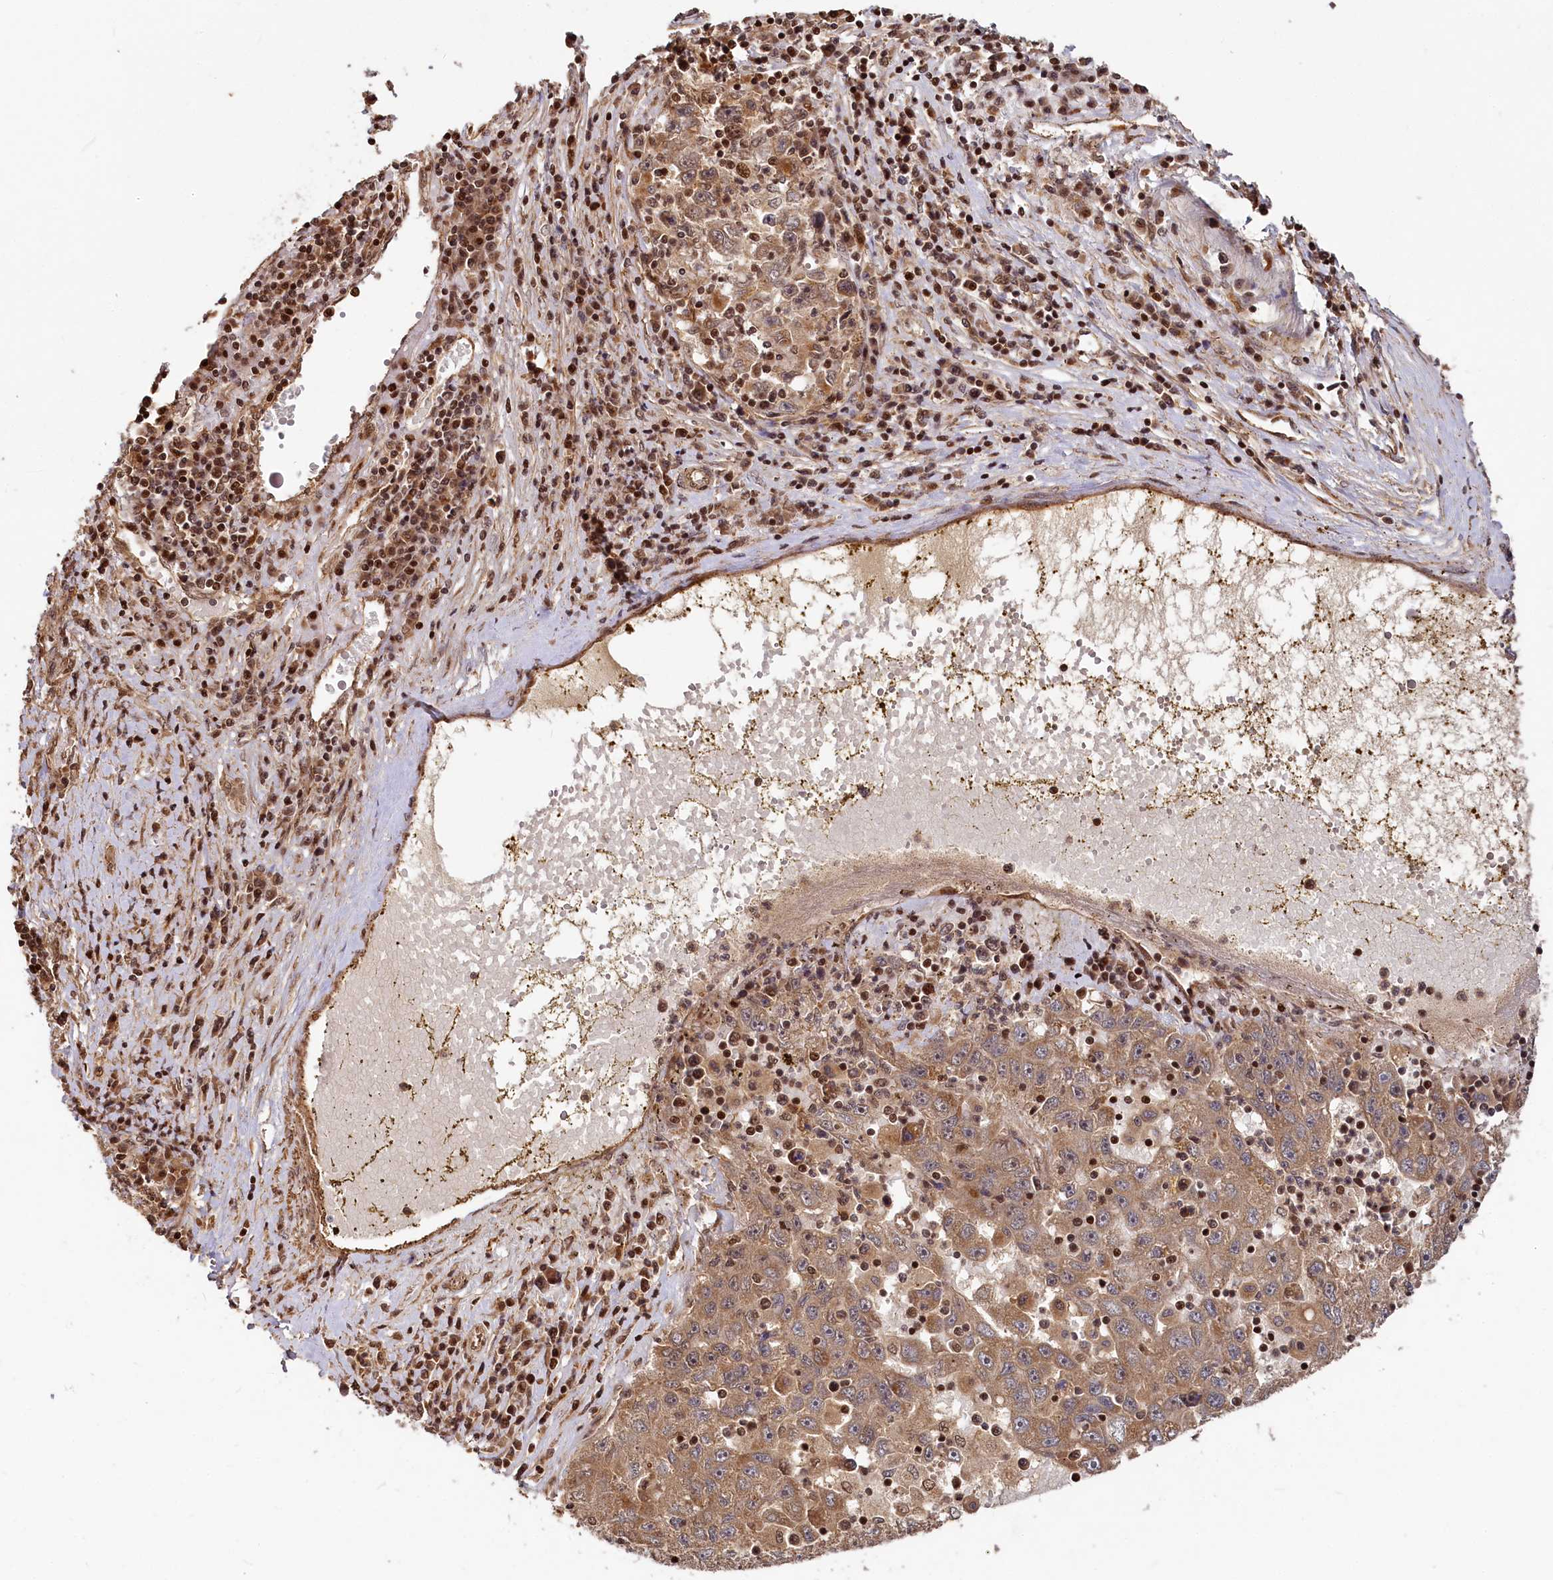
{"staining": {"intensity": "moderate", "quantity": ">75%", "location": "cytoplasmic/membranous"}, "tissue": "liver cancer", "cell_type": "Tumor cells", "image_type": "cancer", "snomed": [{"axis": "morphology", "description": "Carcinoma, Hepatocellular, NOS"}, {"axis": "topography", "description": "Liver"}], "caption": "Protein staining by IHC demonstrates moderate cytoplasmic/membranous positivity in about >75% of tumor cells in liver cancer (hepatocellular carcinoma).", "gene": "TRIM23", "patient": {"sex": "male", "age": 49}}